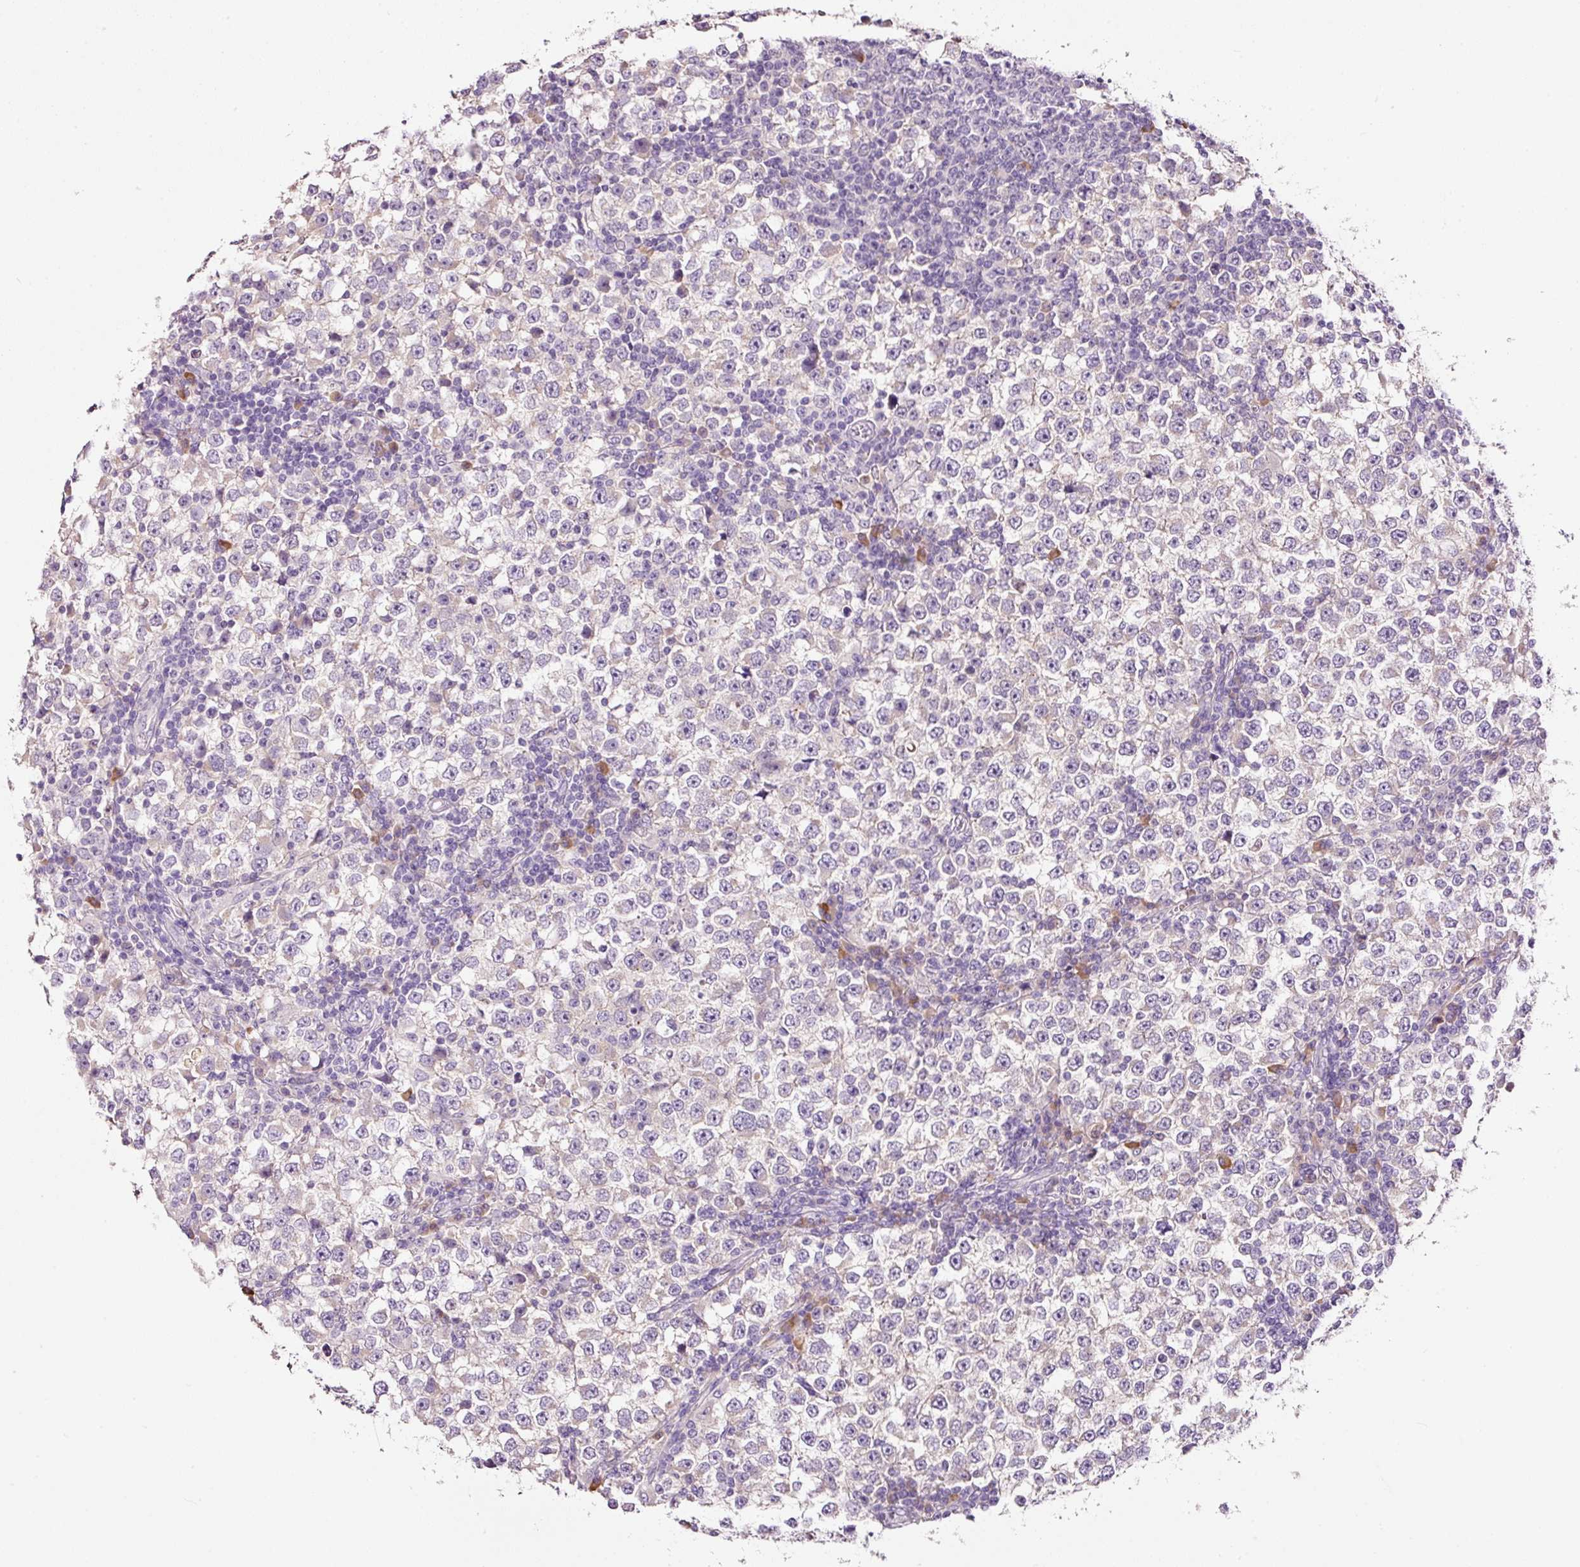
{"staining": {"intensity": "negative", "quantity": "none", "location": "none"}, "tissue": "testis cancer", "cell_type": "Tumor cells", "image_type": "cancer", "snomed": [{"axis": "morphology", "description": "Seminoma, NOS"}, {"axis": "topography", "description": "Testis"}], "caption": "This is a histopathology image of immunohistochemistry (IHC) staining of seminoma (testis), which shows no positivity in tumor cells.", "gene": "TENT5C", "patient": {"sex": "male", "age": 65}}